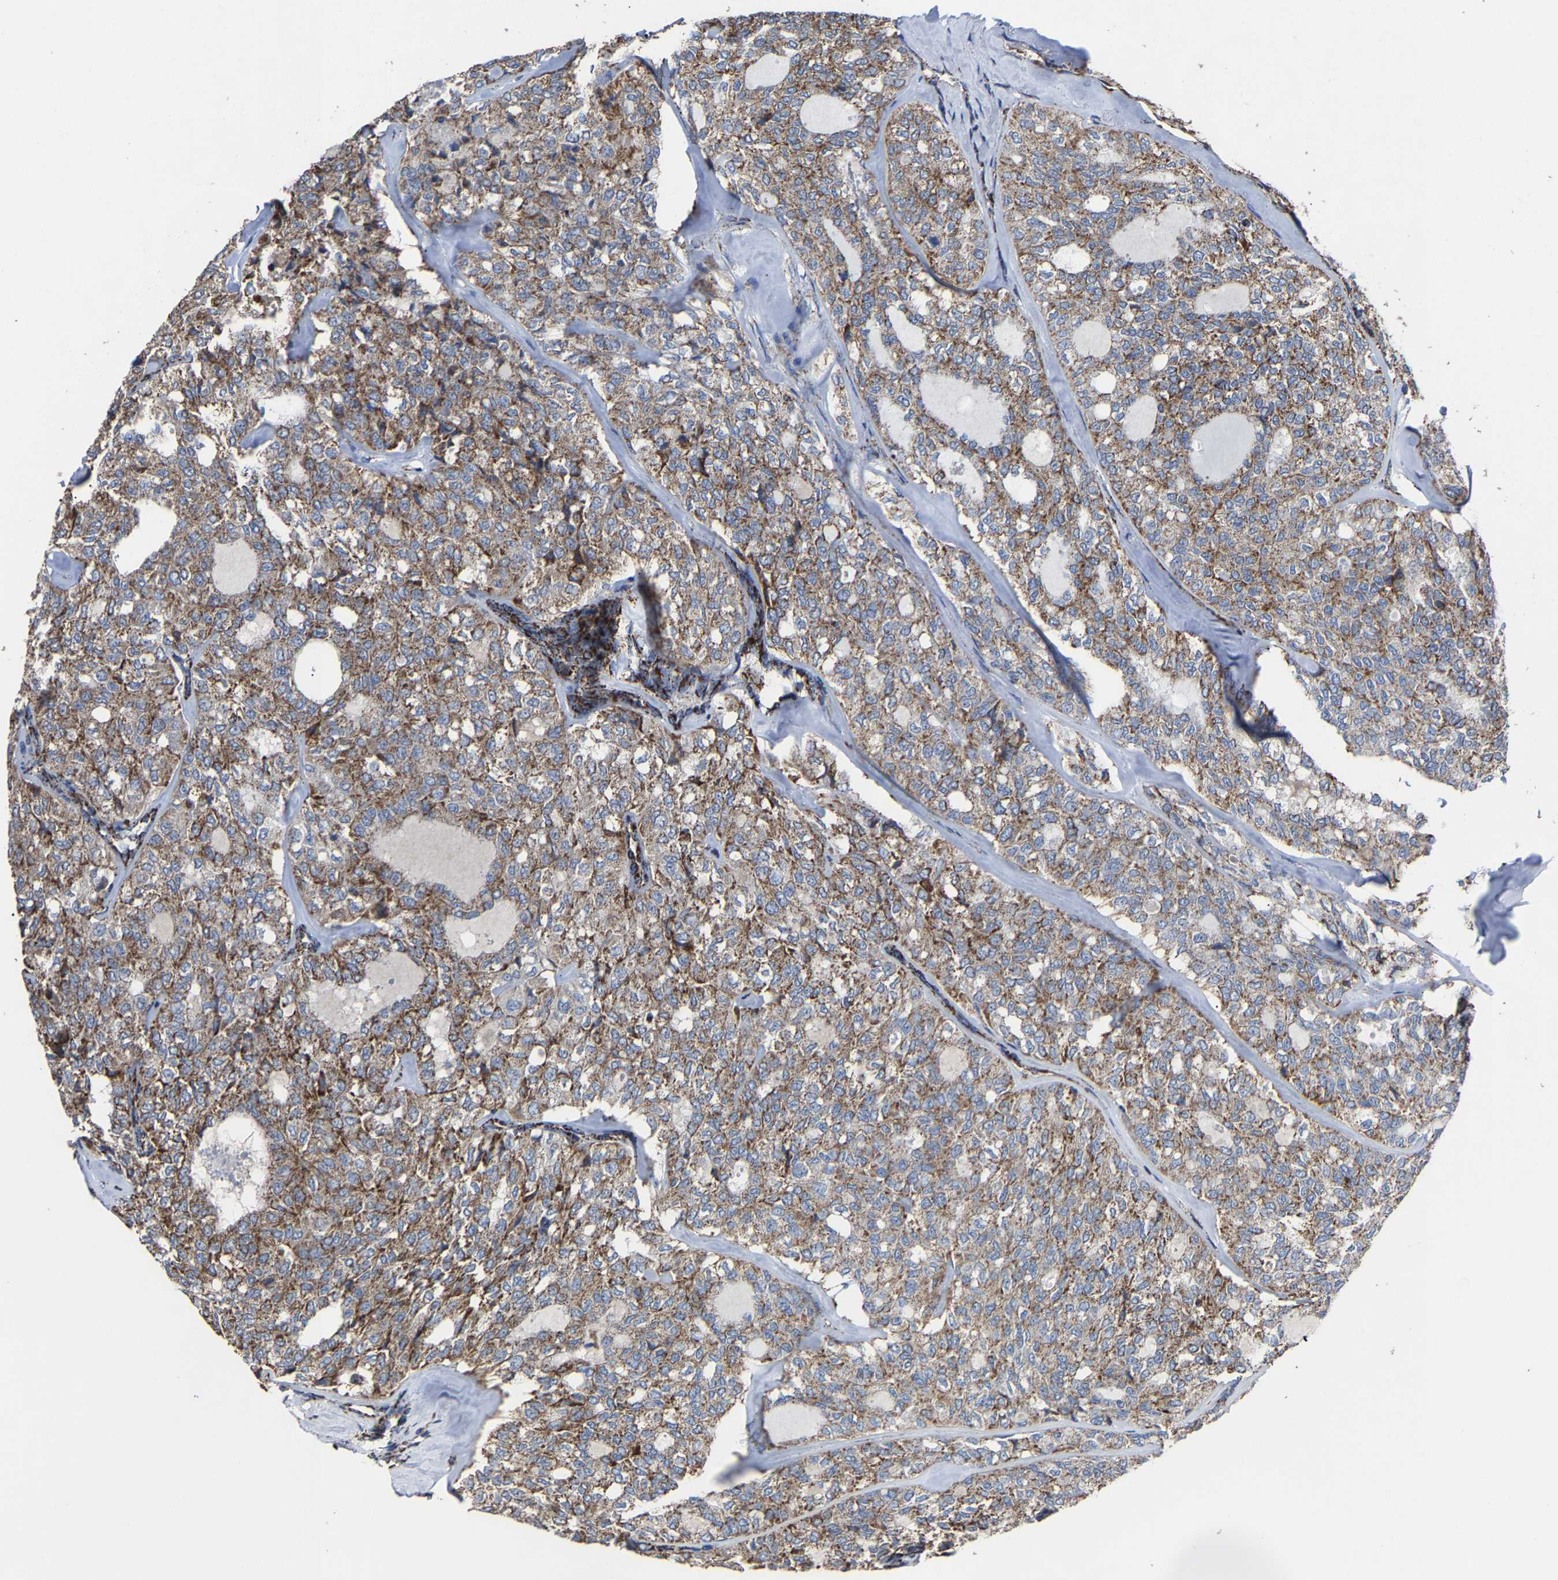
{"staining": {"intensity": "moderate", "quantity": ">75%", "location": "cytoplasmic/membranous"}, "tissue": "thyroid cancer", "cell_type": "Tumor cells", "image_type": "cancer", "snomed": [{"axis": "morphology", "description": "Follicular adenoma carcinoma, NOS"}, {"axis": "topography", "description": "Thyroid gland"}], "caption": "Moderate cytoplasmic/membranous staining for a protein is present in about >75% of tumor cells of thyroid cancer using immunohistochemistry (IHC).", "gene": "NDUFV3", "patient": {"sex": "male", "age": 75}}